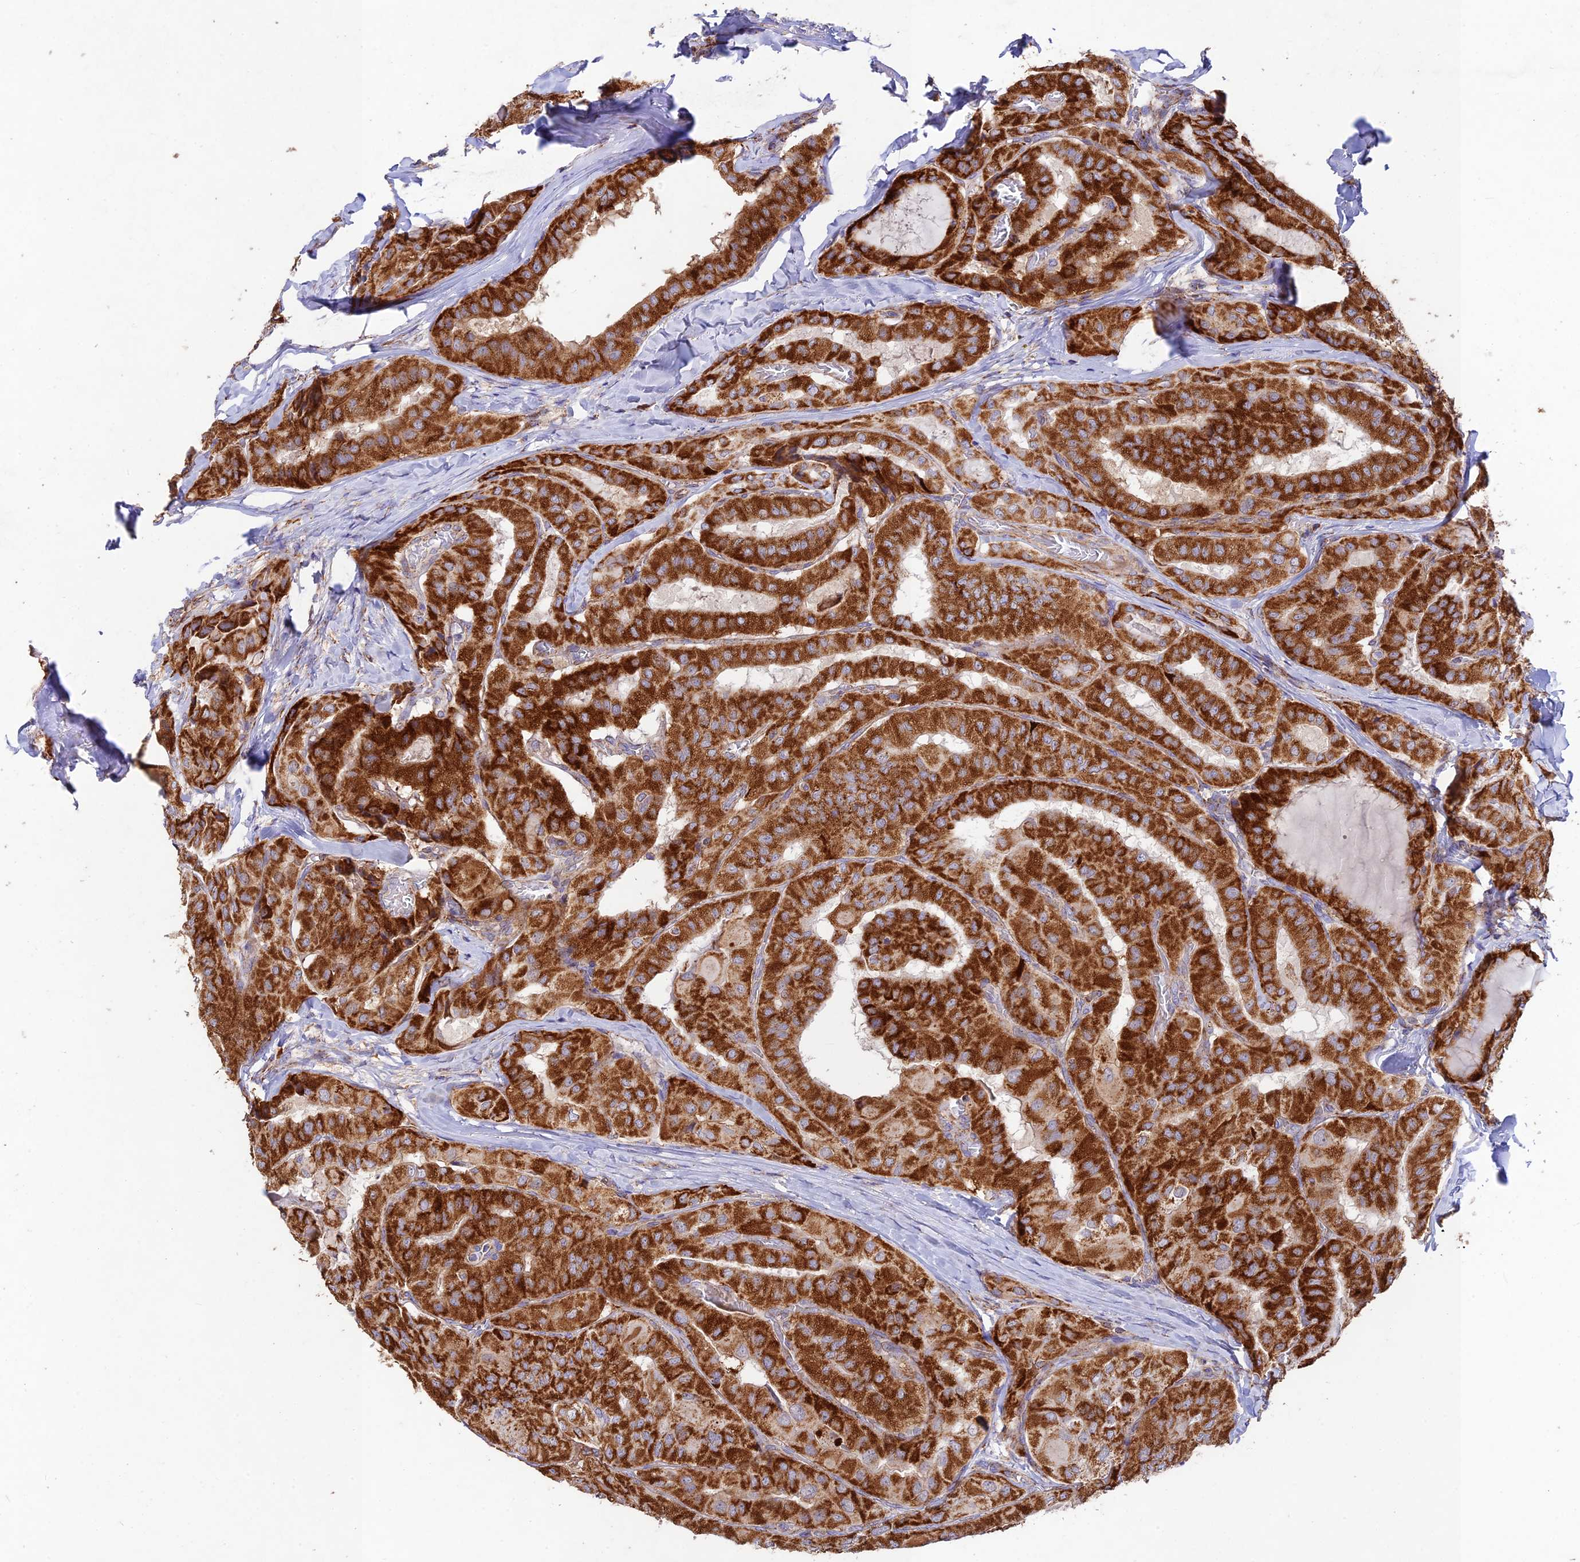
{"staining": {"intensity": "strong", "quantity": ">75%", "location": "cytoplasmic/membranous"}, "tissue": "thyroid cancer", "cell_type": "Tumor cells", "image_type": "cancer", "snomed": [{"axis": "morphology", "description": "Normal tissue, NOS"}, {"axis": "morphology", "description": "Papillary adenocarcinoma, NOS"}, {"axis": "topography", "description": "Thyroid gland"}], "caption": "Thyroid cancer (papillary adenocarcinoma) tissue displays strong cytoplasmic/membranous expression in about >75% of tumor cells, visualized by immunohistochemistry.", "gene": "KHDC3L", "patient": {"sex": "female", "age": 59}}